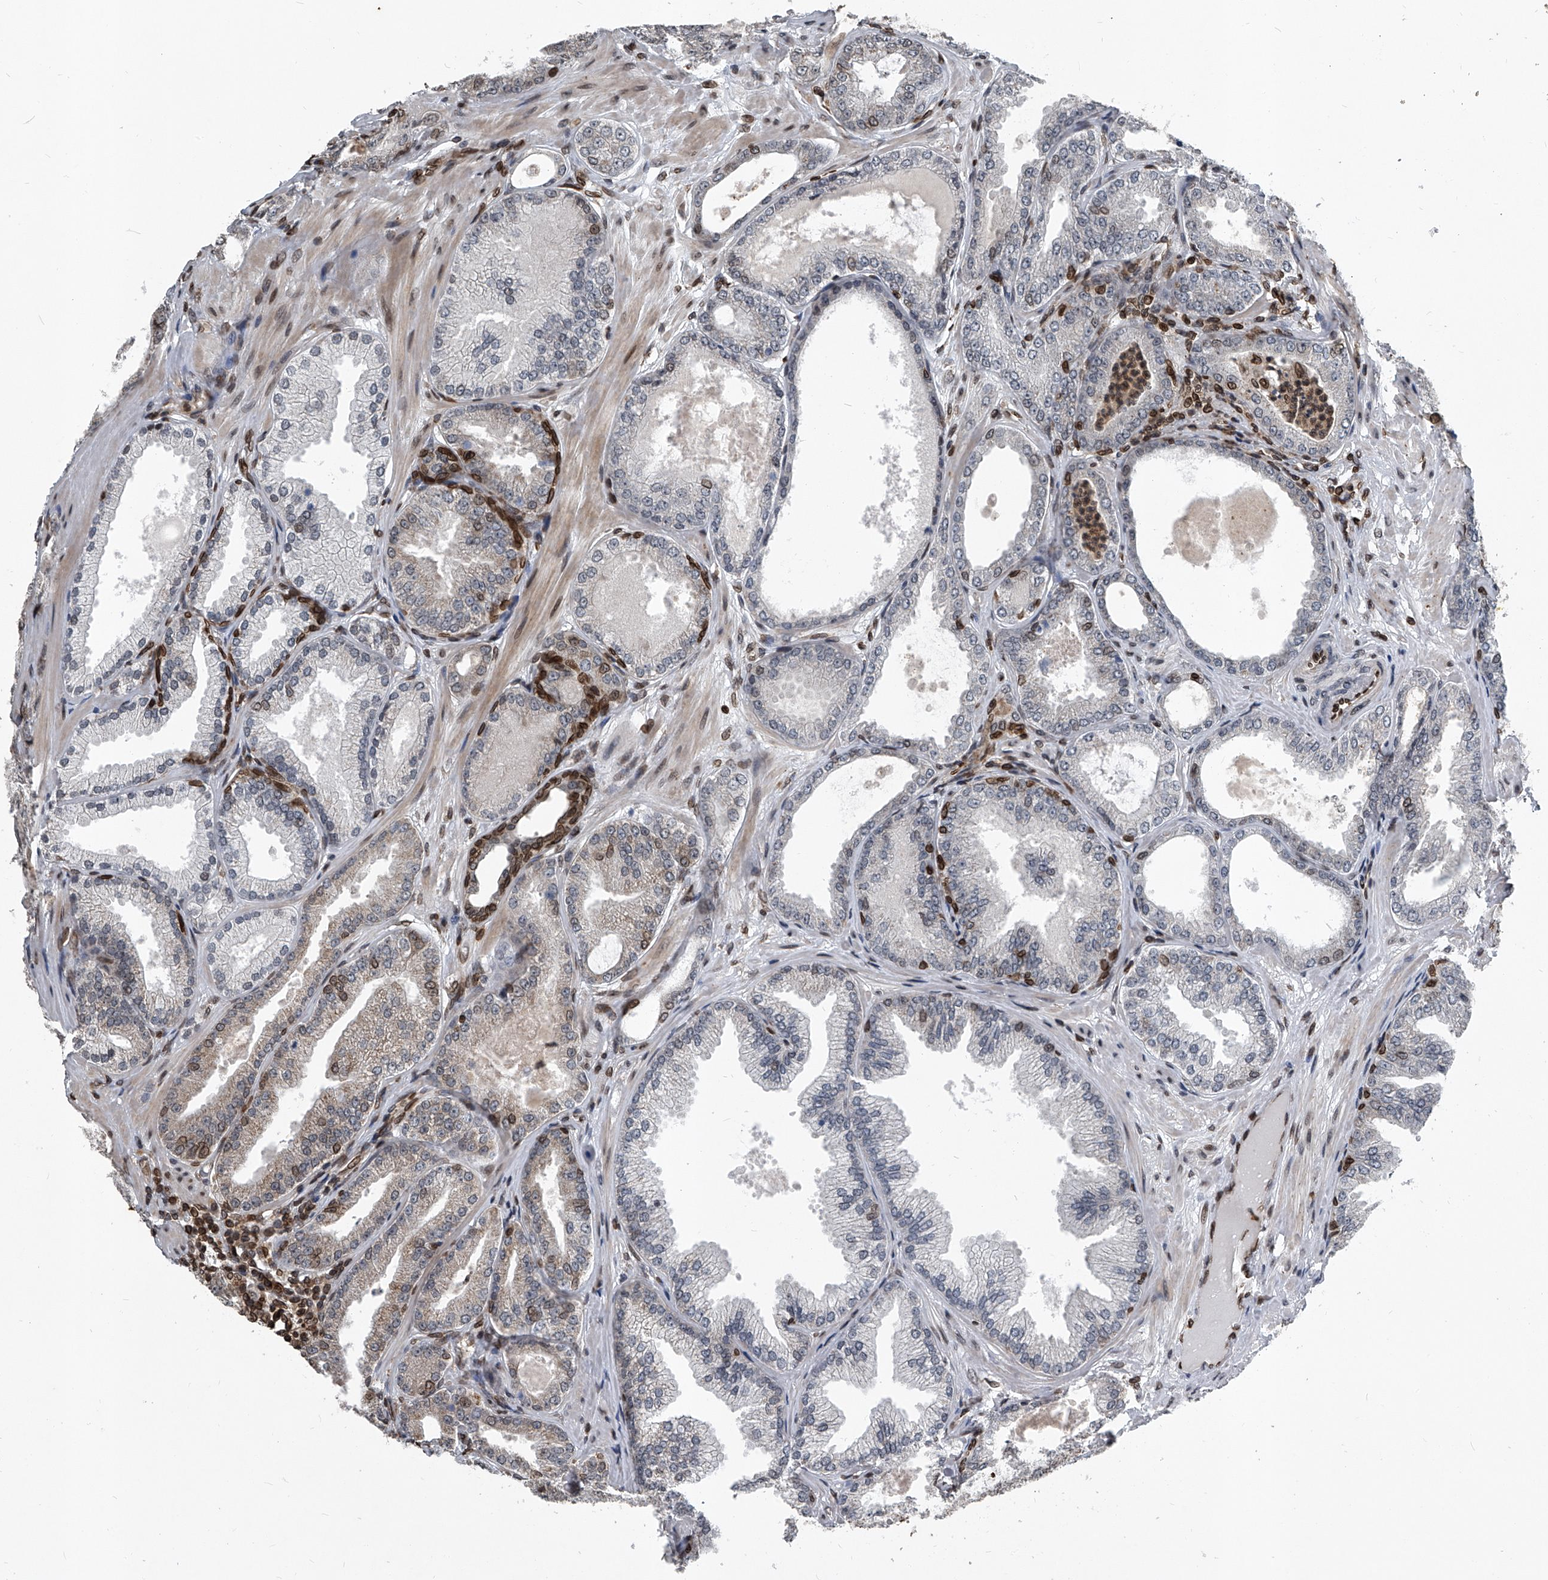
{"staining": {"intensity": "moderate", "quantity": "<25%", "location": "cytoplasmic/membranous,nuclear"}, "tissue": "prostate cancer", "cell_type": "Tumor cells", "image_type": "cancer", "snomed": [{"axis": "morphology", "description": "Adenocarcinoma, Low grade"}, {"axis": "topography", "description": "Prostate"}], "caption": "Low-grade adenocarcinoma (prostate) stained for a protein exhibits moderate cytoplasmic/membranous and nuclear positivity in tumor cells.", "gene": "PHF20", "patient": {"sex": "male", "age": 63}}